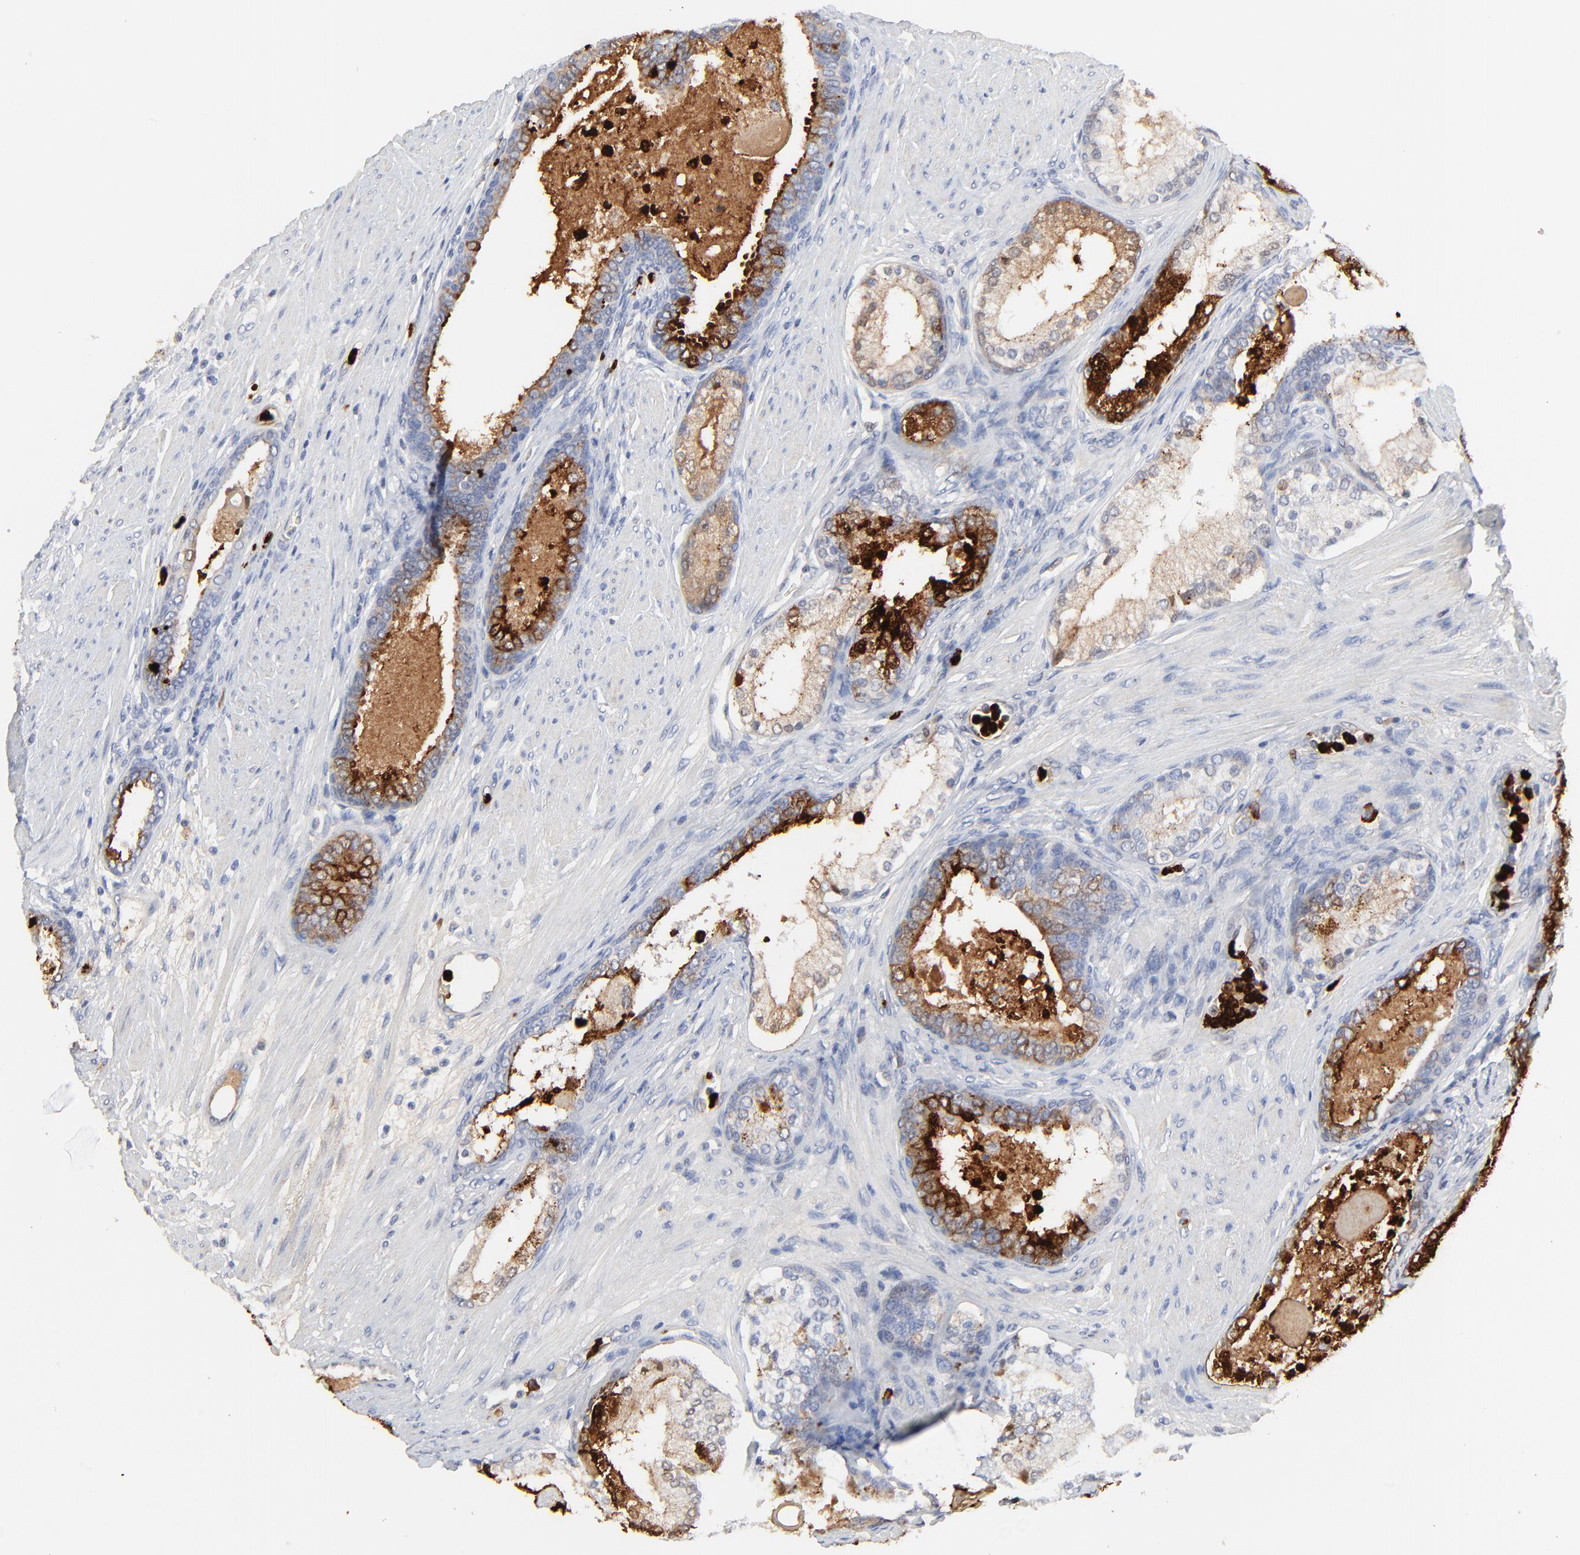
{"staining": {"intensity": "moderate", "quantity": "<25%", "location": "cytoplasmic/membranous"}, "tissue": "prostate cancer", "cell_type": "Tumor cells", "image_type": "cancer", "snomed": [{"axis": "morphology", "description": "Adenocarcinoma, Medium grade"}, {"axis": "topography", "description": "Prostate"}], "caption": "Prostate cancer (medium-grade adenocarcinoma) stained for a protein displays moderate cytoplasmic/membranous positivity in tumor cells.", "gene": "LCN2", "patient": {"sex": "male", "age": 72}}